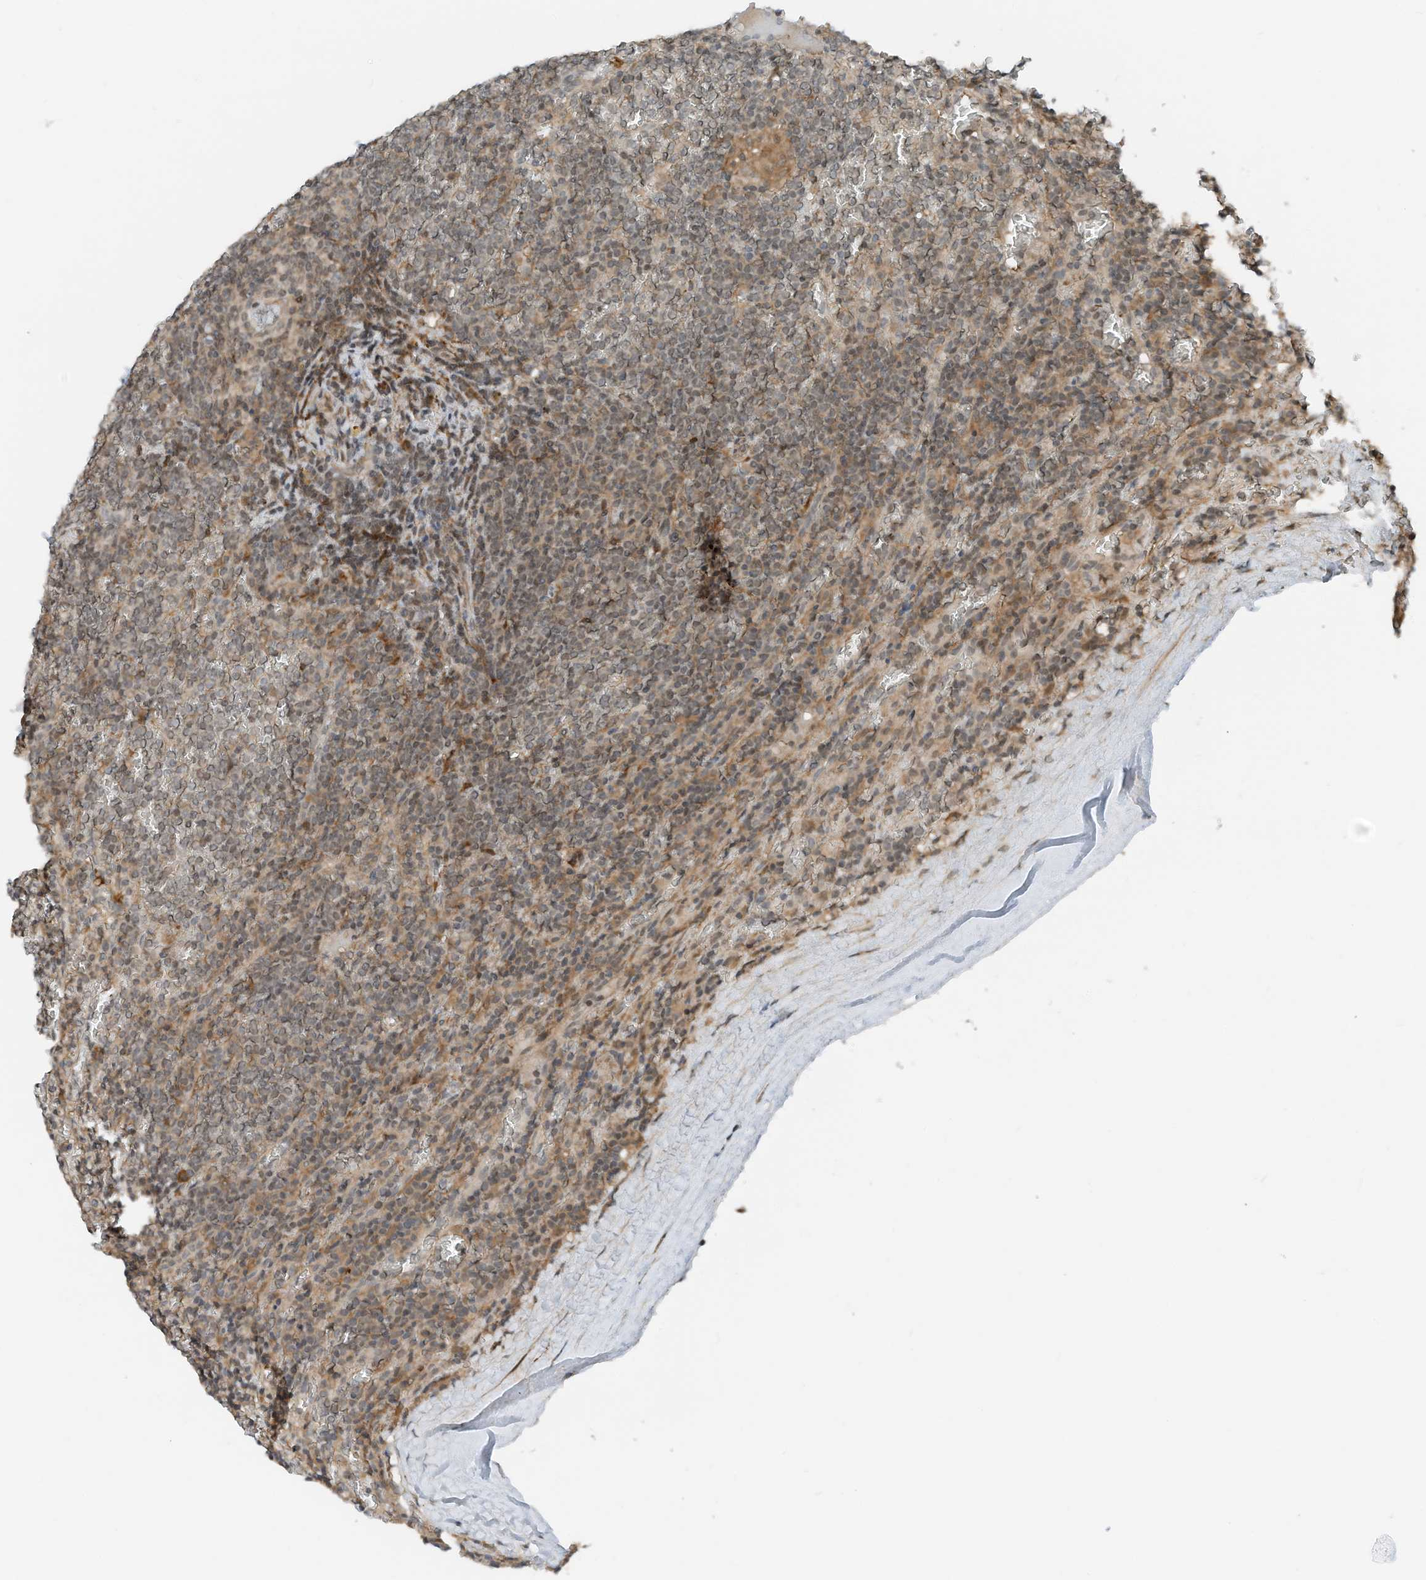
{"staining": {"intensity": "moderate", "quantity": ">75%", "location": "cytoplasmic/membranous,nuclear"}, "tissue": "lymphoma", "cell_type": "Tumor cells", "image_type": "cancer", "snomed": [{"axis": "morphology", "description": "Malignant lymphoma, non-Hodgkin's type, Low grade"}, {"axis": "topography", "description": "Spleen"}], "caption": "A micrograph of human malignant lymphoma, non-Hodgkin's type (low-grade) stained for a protein shows moderate cytoplasmic/membranous and nuclear brown staining in tumor cells.", "gene": "RMND1", "patient": {"sex": "female", "age": 19}}